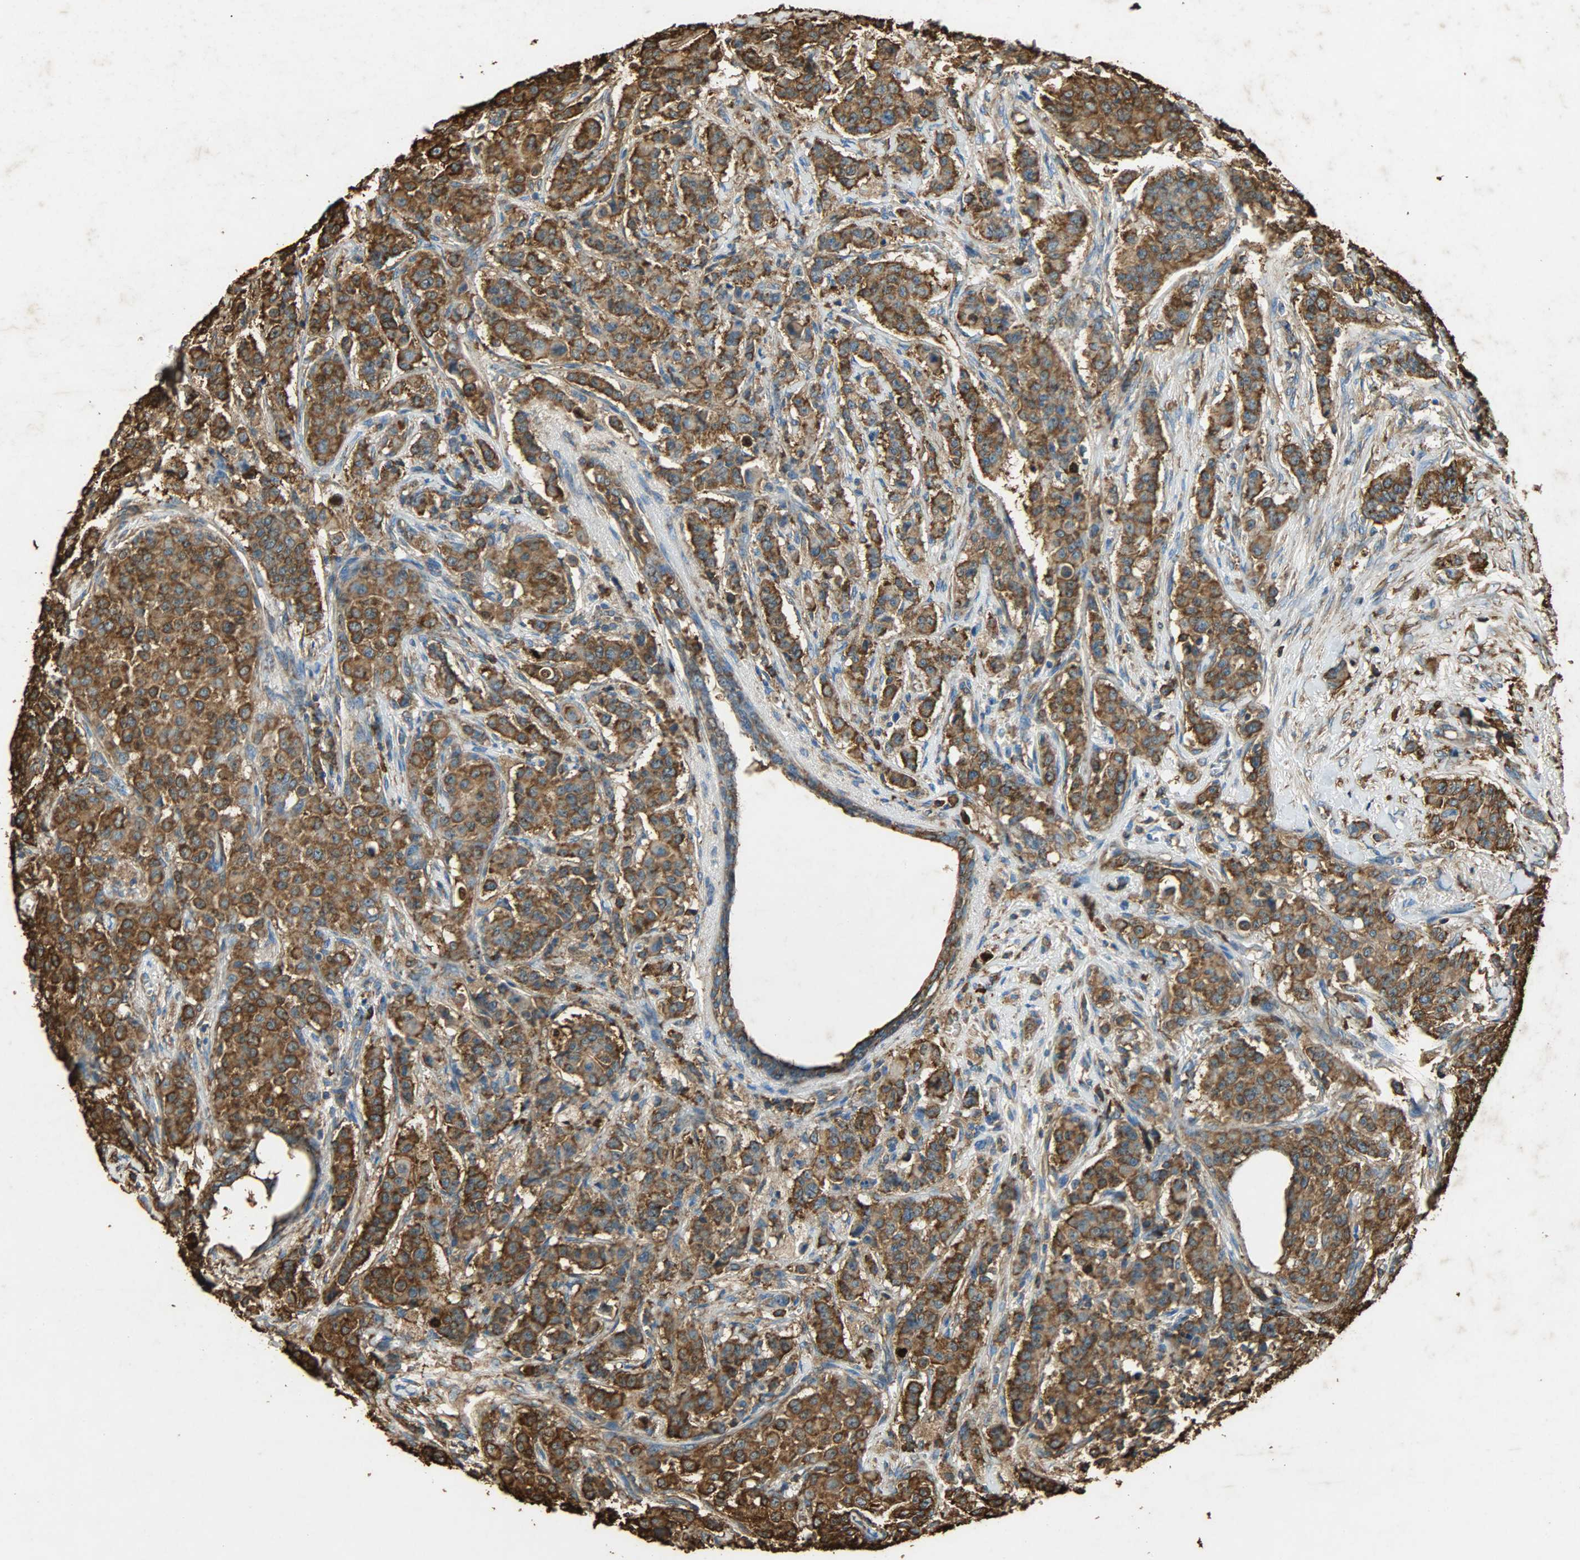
{"staining": {"intensity": "strong", "quantity": ">75%", "location": "cytoplasmic/membranous"}, "tissue": "breast cancer", "cell_type": "Tumor cells", "image_type": "cancer", "snomed": [{"axis": "morphology", "description": "Duct carcinoma"}, {"axis": "topography", "description": "Breast"}], "caption": "Approximately >75% of tumor cells in human breast invasive ductal carcinoma reveal strong cytoplasmic/membranous protein positivity as visualized by brown immunohistochemical staining.", "gene": "HSP90B1", "patient": {"sex": "female", "age": 40}}